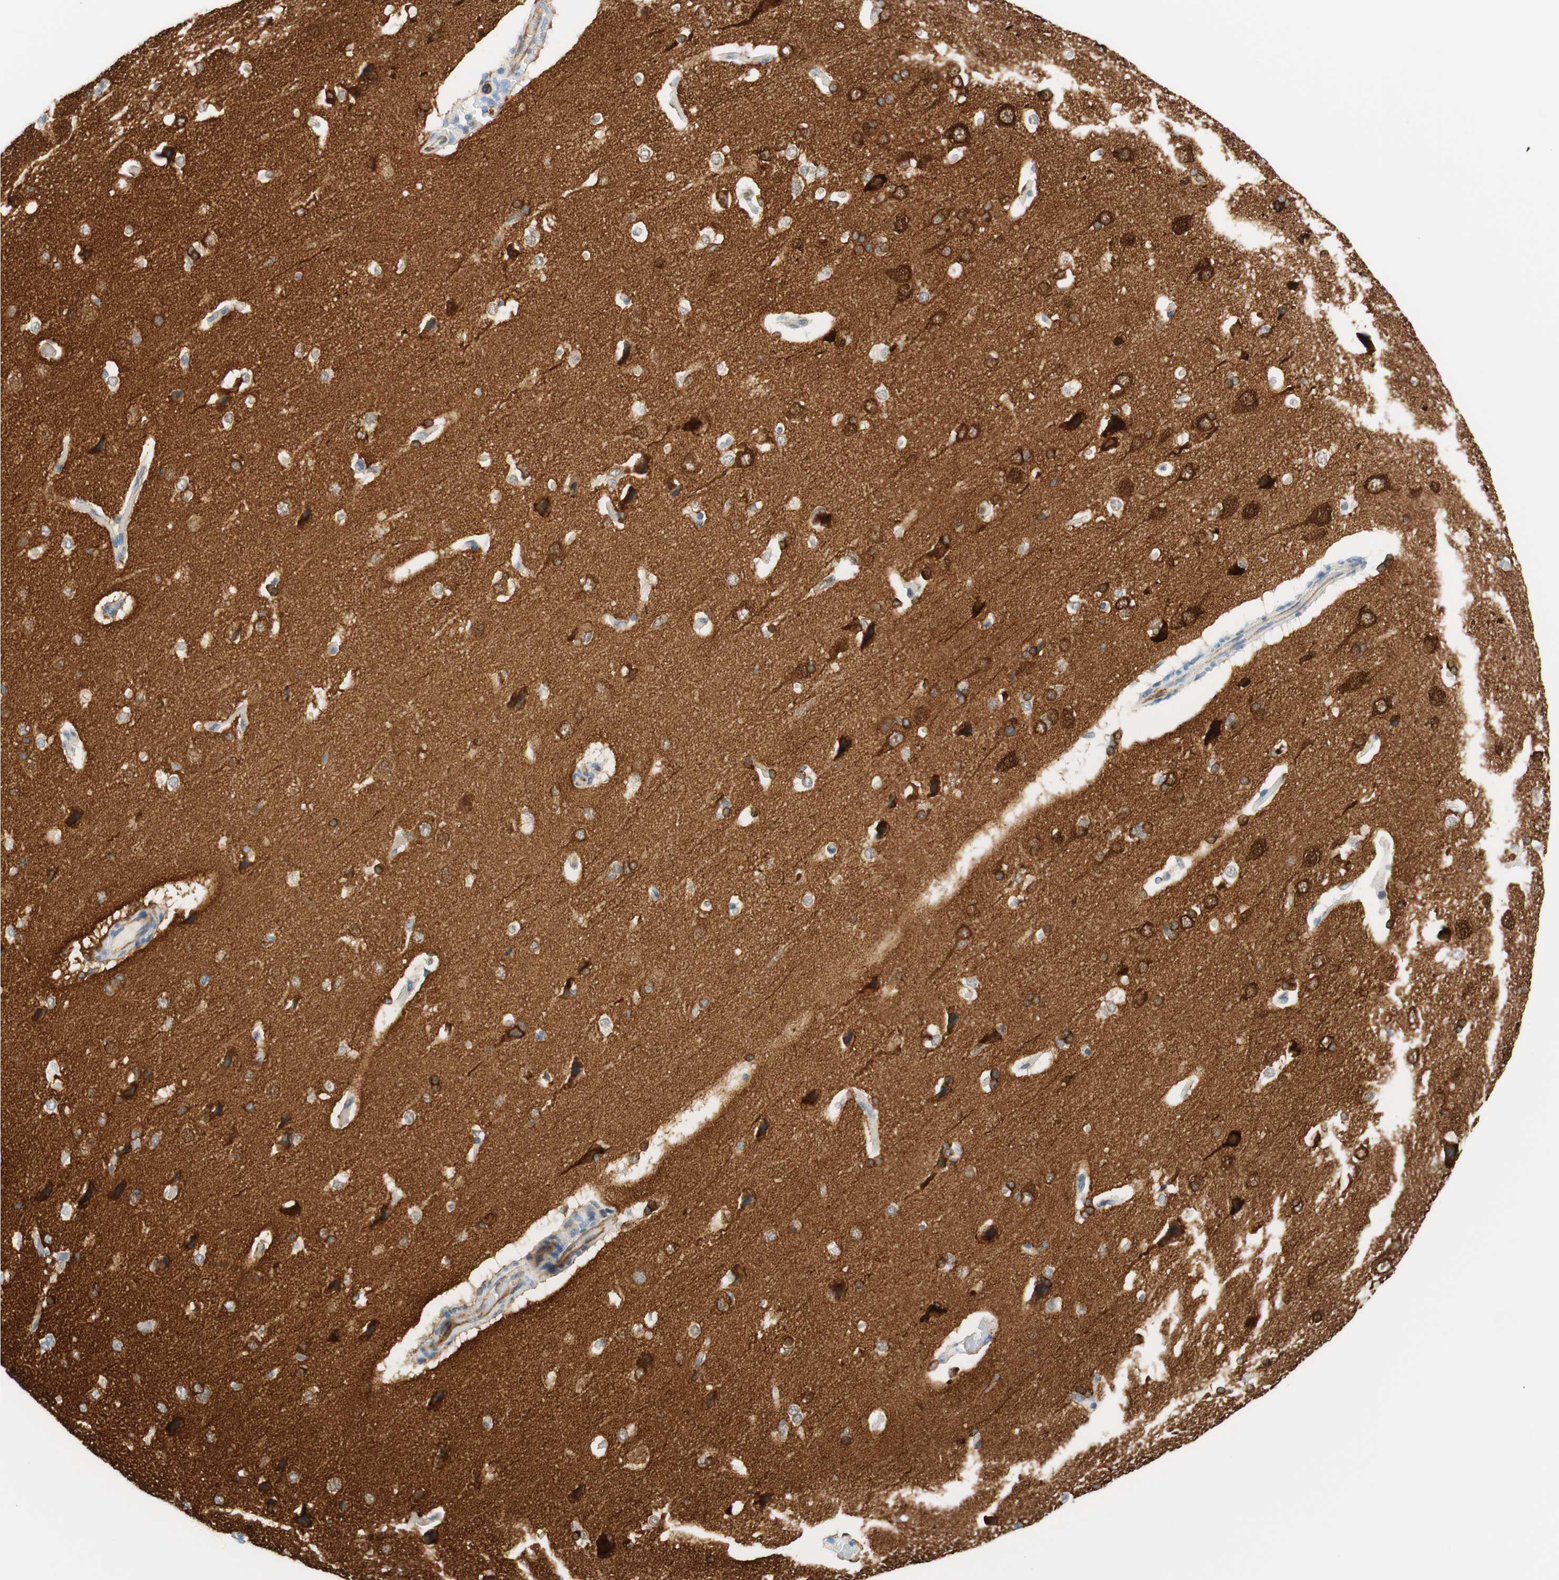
{"staining": {"intensity": "negative", "quantity": "none", "location": "none"}, "tissue": "cerebral cortex", "cell_type": "Endothelial cells", "image_type": "normal", "snomed": [{"axis": "morphology", "description": "Normal tissue, NOS"}, {"axis": "topography", "description": "Cerebral cortex"}], "caption": "This is an IHC image of normal human cerebral cortex. There is no positivity in endothelial cells.", "gene": "STMN1", "patient": {"sex": "male", "age": 62}}